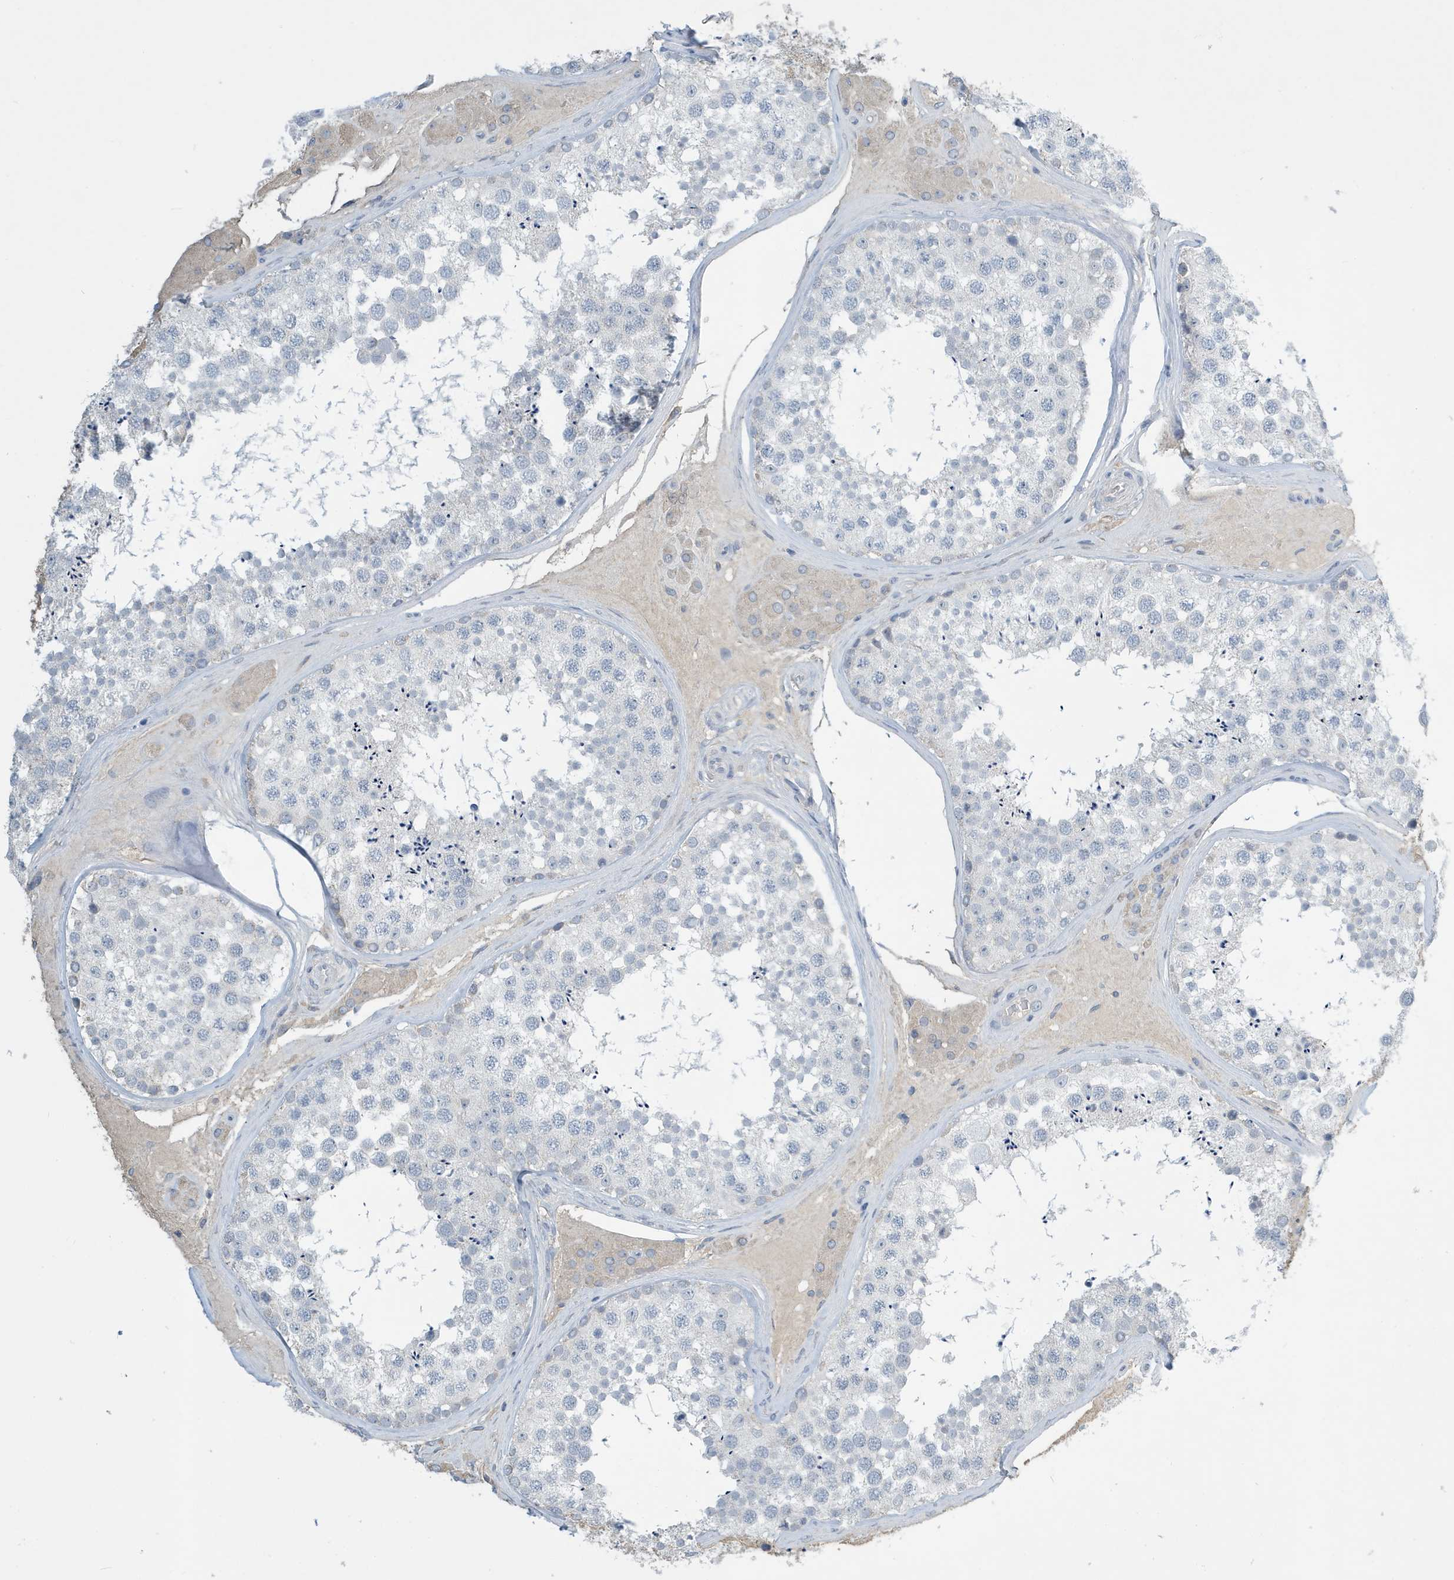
{"staining": {"intensity": "negative", "quantity": "none", "location": "none"}, "tissue": "testis", "cell_type": "Cells in seminiferous ducts", "image_type": "normal", "snomed": [{"axis": "morphology", "description": "Normal tissue, NOS"}, {"axis": "topography", "description": "Testis"}], "caption": "High power microscopy histopathology image of an IHC histopathology image of unremarkable testis, revealing no significant staining in cells in seminiferous ducts. (DAB immunohistochemistry visualized using brightfield microscopy, high magnification).", "gene": "UGT2B4", "patient": {"sex": "male", "age": 46}}